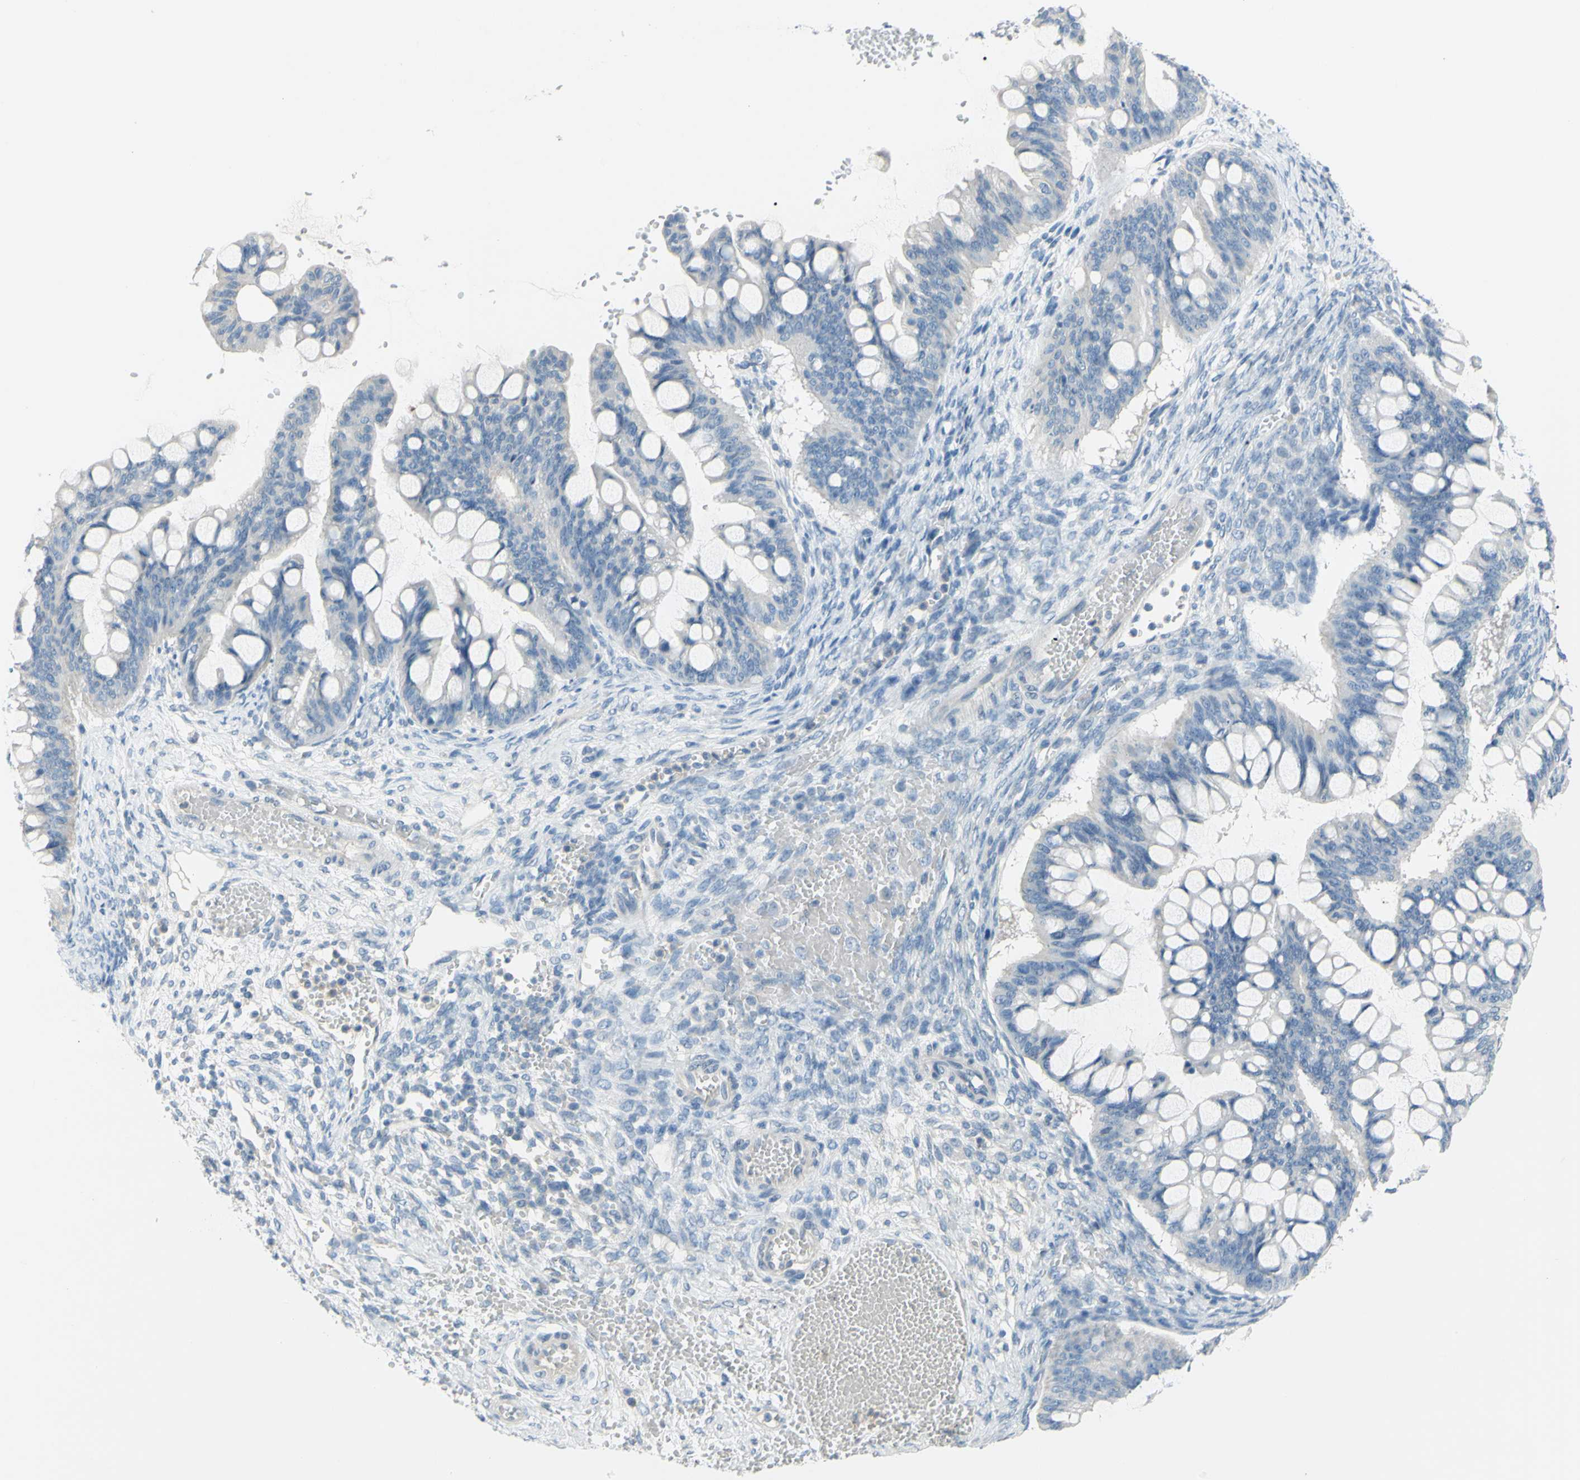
{"staining": {"intensity": "negative", "quantity": "none", "location": "none"}, "tissue": "ovarian cancer", "cell_type": "Tumor cells", "image_type": "cancer", "snomed": [{"axis": "morphology", "description": "Cystadenocarcinoma, mucinous, NOS"}, {"axis": "topography", "description": "Ovary"}], "caption": "DAB immunohistochemical staining of human ovarian mucinous cystadenocarcinoma reveals no significant staining in tumor cells.", "gene": "DCT", "patient": {"sex": "female", "age": 73}}